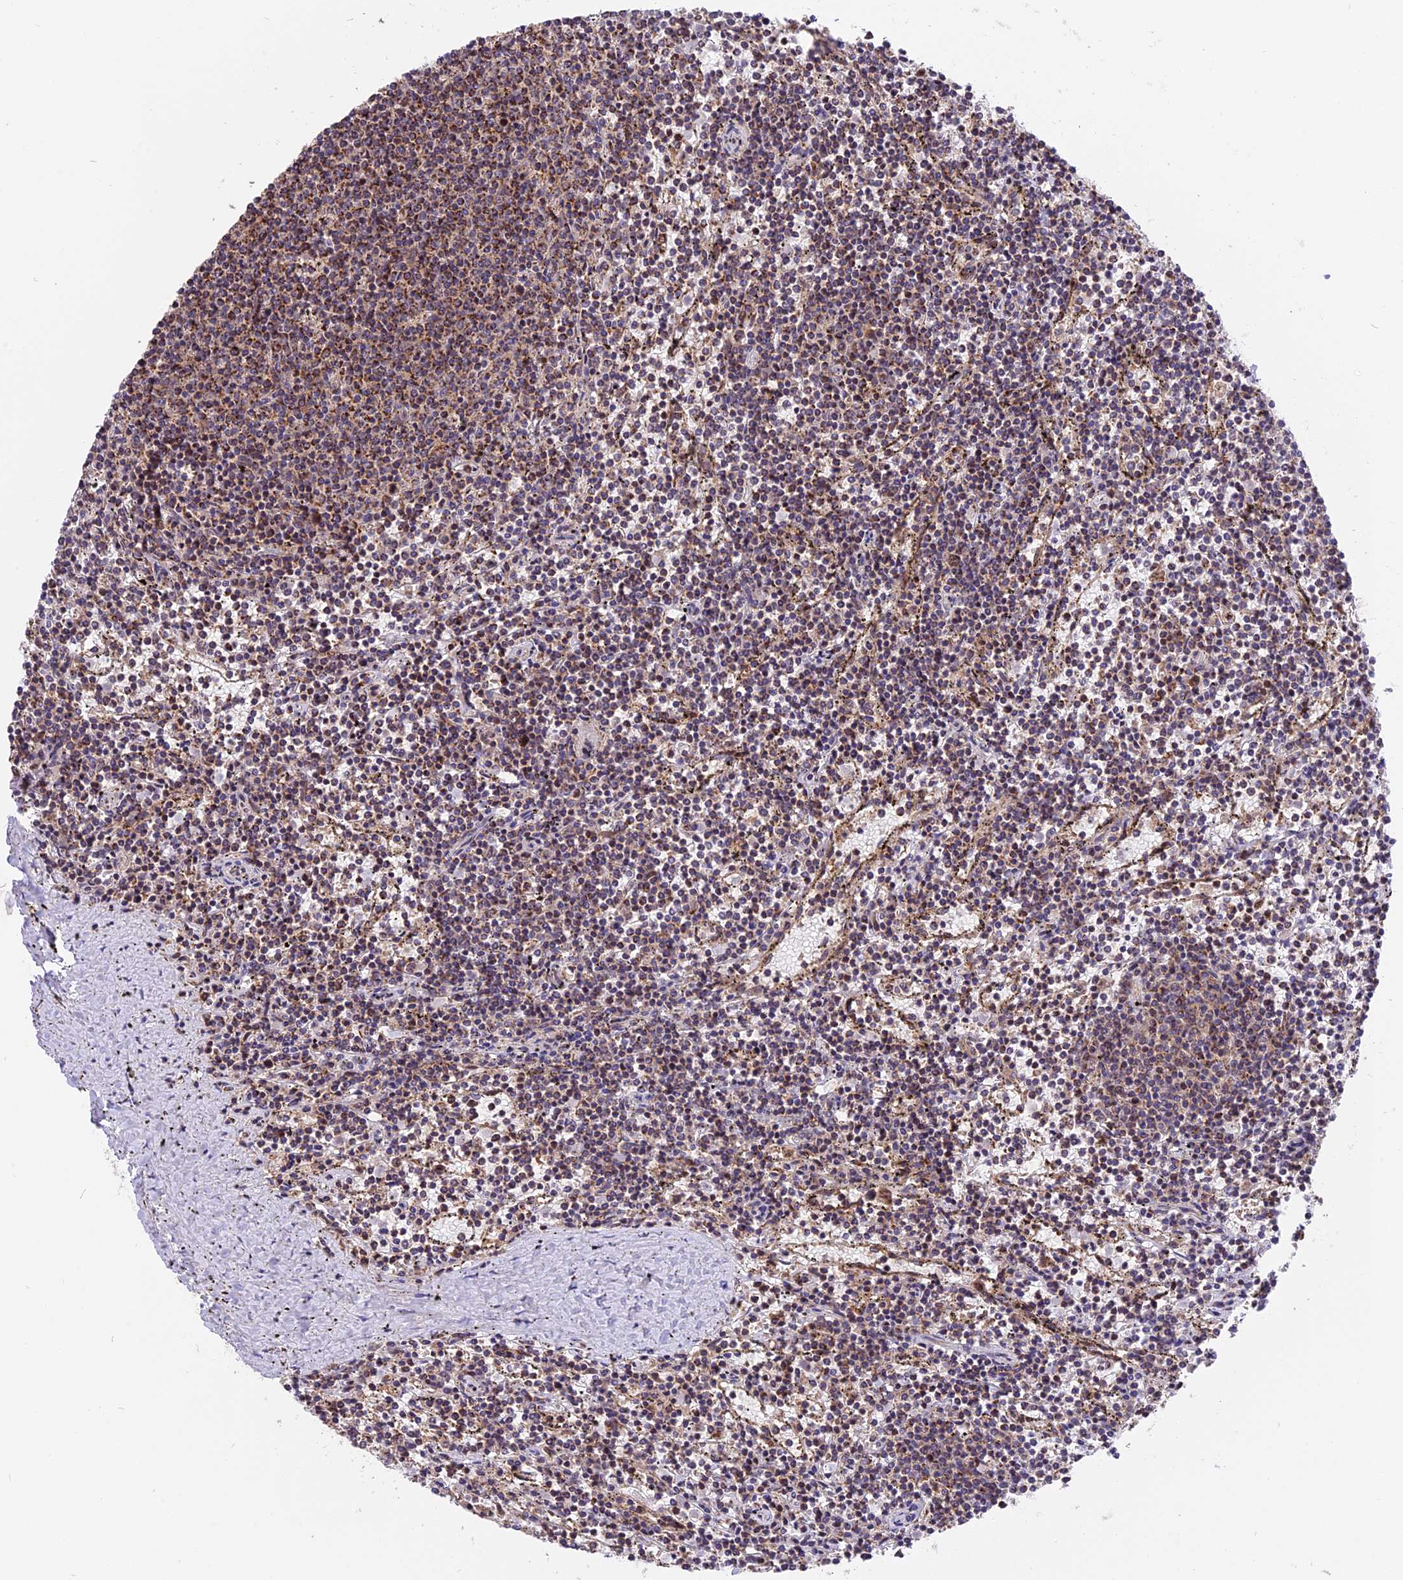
{"staining": {"intensity": "moderate", "quantity": "25%-75%", "location": "cytoplasmic/membranous"}, "tissue": "lymphoma", "cell_type": "Tumor cells", "image_type": "cancer", "snomed": [{"axis": "morphology", "description": "Malignant lymphoma, non-Hodgkin's type, Low grade"}, {"axis": "topography", "description": "Spleen"}], "caption": "Immunohistochemistry (IHC) image of neoplastic tissue: human low-grade malignant lymphoma, non-Hodgkin's type stained using immunohistochemistry demonstrates medium levels of moderate protein expression localized specifically in the cytoplasmic/membranous of tumor cells, appearing as a cytoplasmic/membranous brown color.", "gene": "RERGL", "patient": {"sex": "female", "age": 50}}